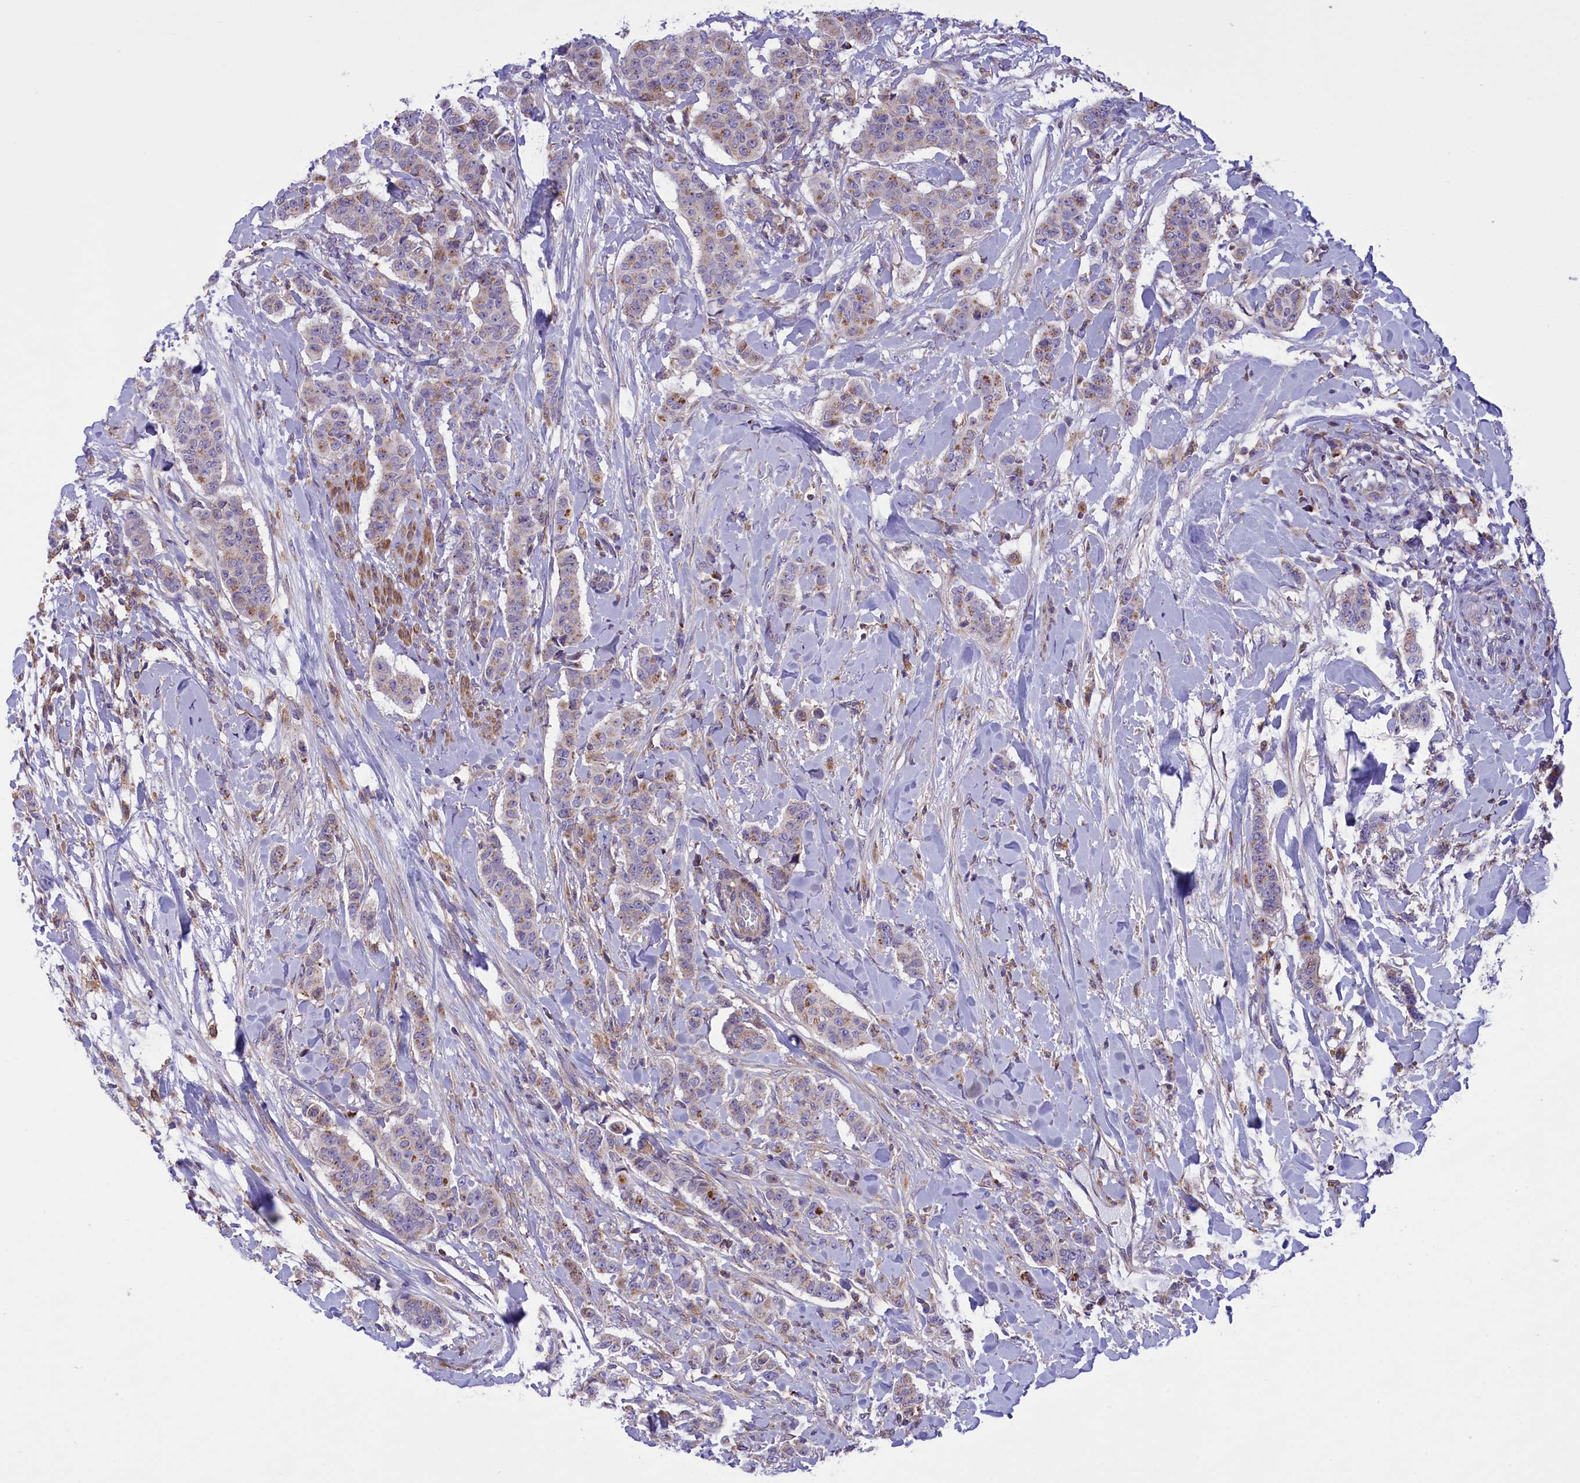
{"staining": {"intensity": "weak", "quantity": "<25%", "location": "cytoplasmic/membranous"}, "tissue": "breast cancer", "cell_type": "Tumor cells", "image_type": "cancer", "snomed": [{"axis": "morphology", "description": "Duct carcinoma"}, {"axis": "topography", "description": "Breast"}], "caption": "An IHC image of intraductal carcinoma (breast) is shown. There is no staining in tumor cells of intraductal carcinoma (breast).", "gene": "CORO7-PAM16", "patient": {"sex": "female", "age": 40}}